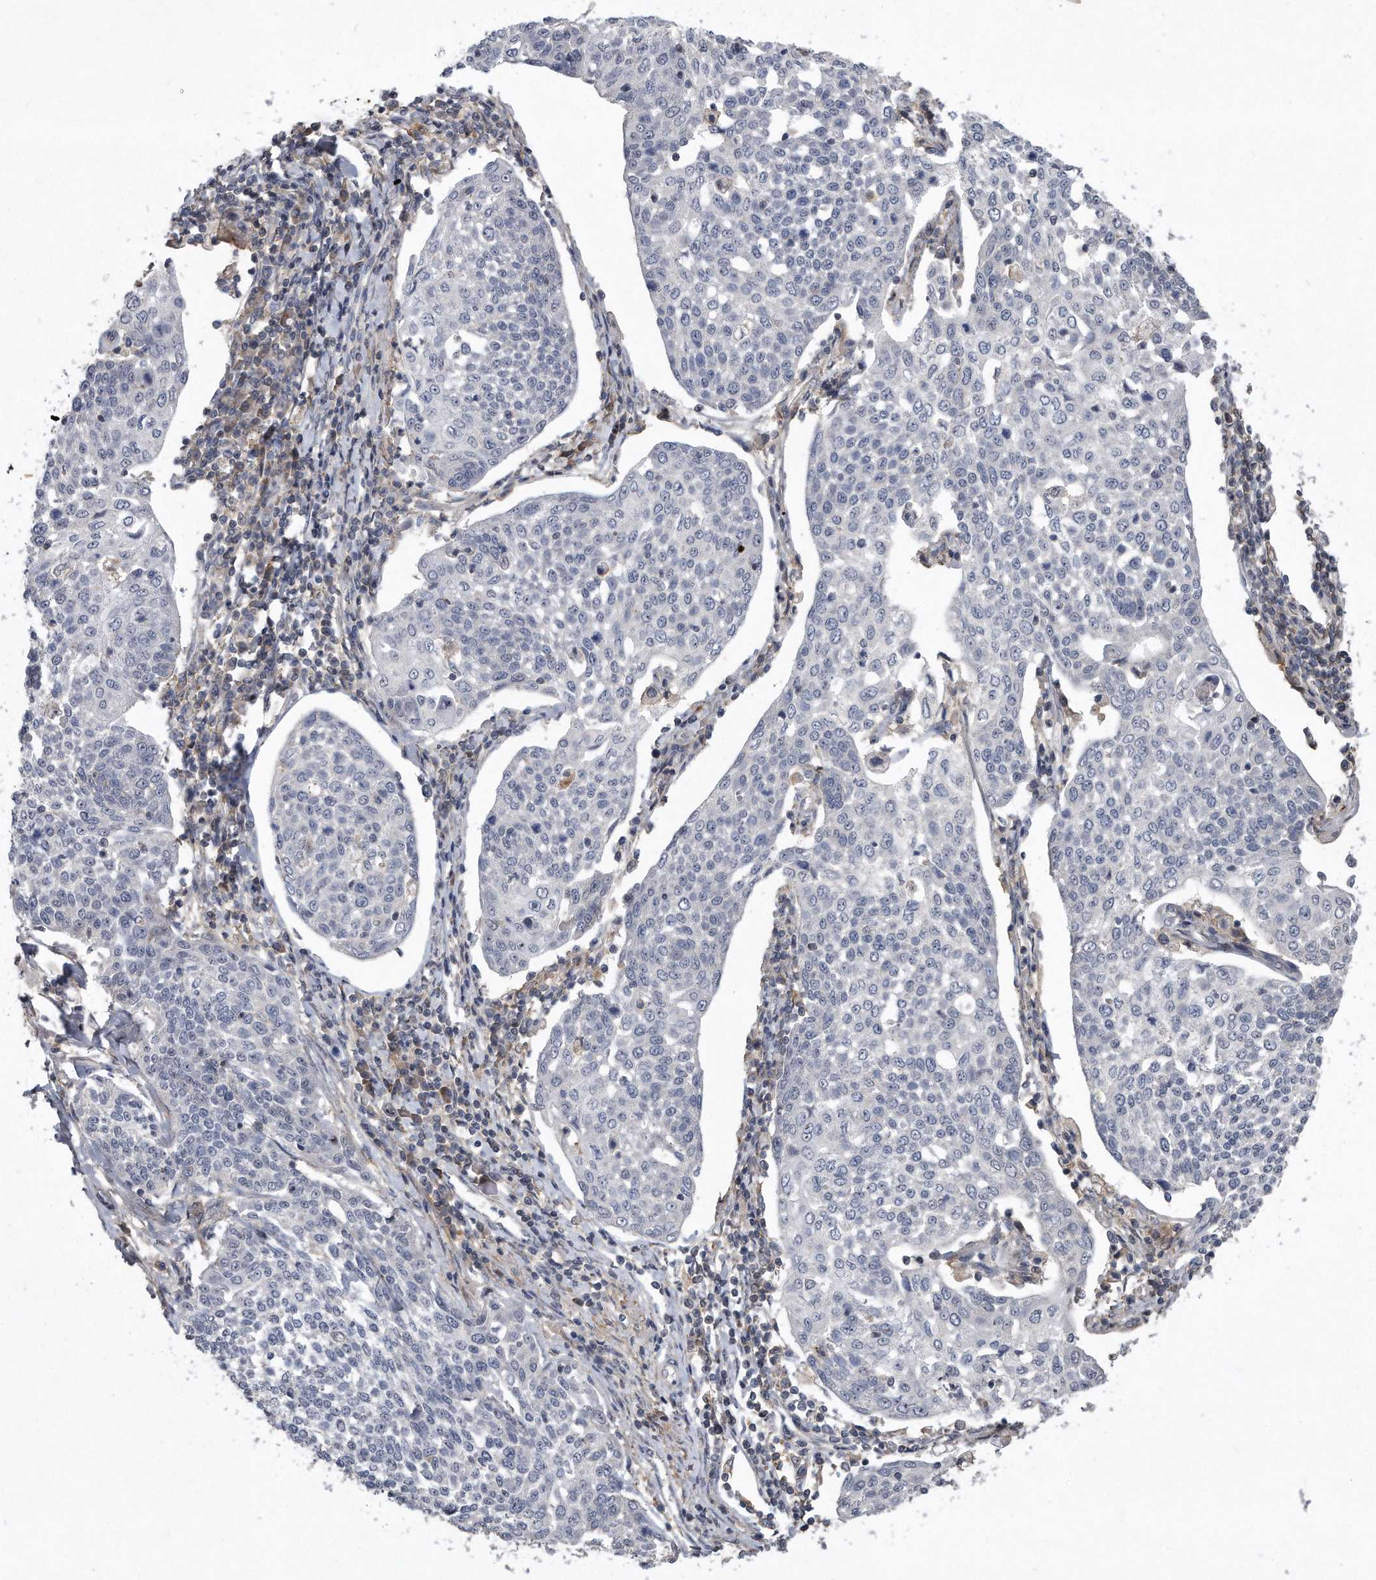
{"staining": {"intensity": "negative", "quantity": "none", "location": "none"}, "tissue": "cervical cancer", "cell_type": "Tumor cells", "image_type": "cancer", "snomed": [{"axis": "morphology", "description": "Squamous cell carcinoma, NOS"}, {"axis": "topography", "description": "Cervix"}], "caption": "Immunohistochemistry histopathology image of neoplastic tissue: human cervical cancer (squamous cell carcinoma) stained with DAB demonstrates no significant protein staining in tumor cells.", "gene": "PGBD2", "patient": {"sex": "female", "age": 34}}